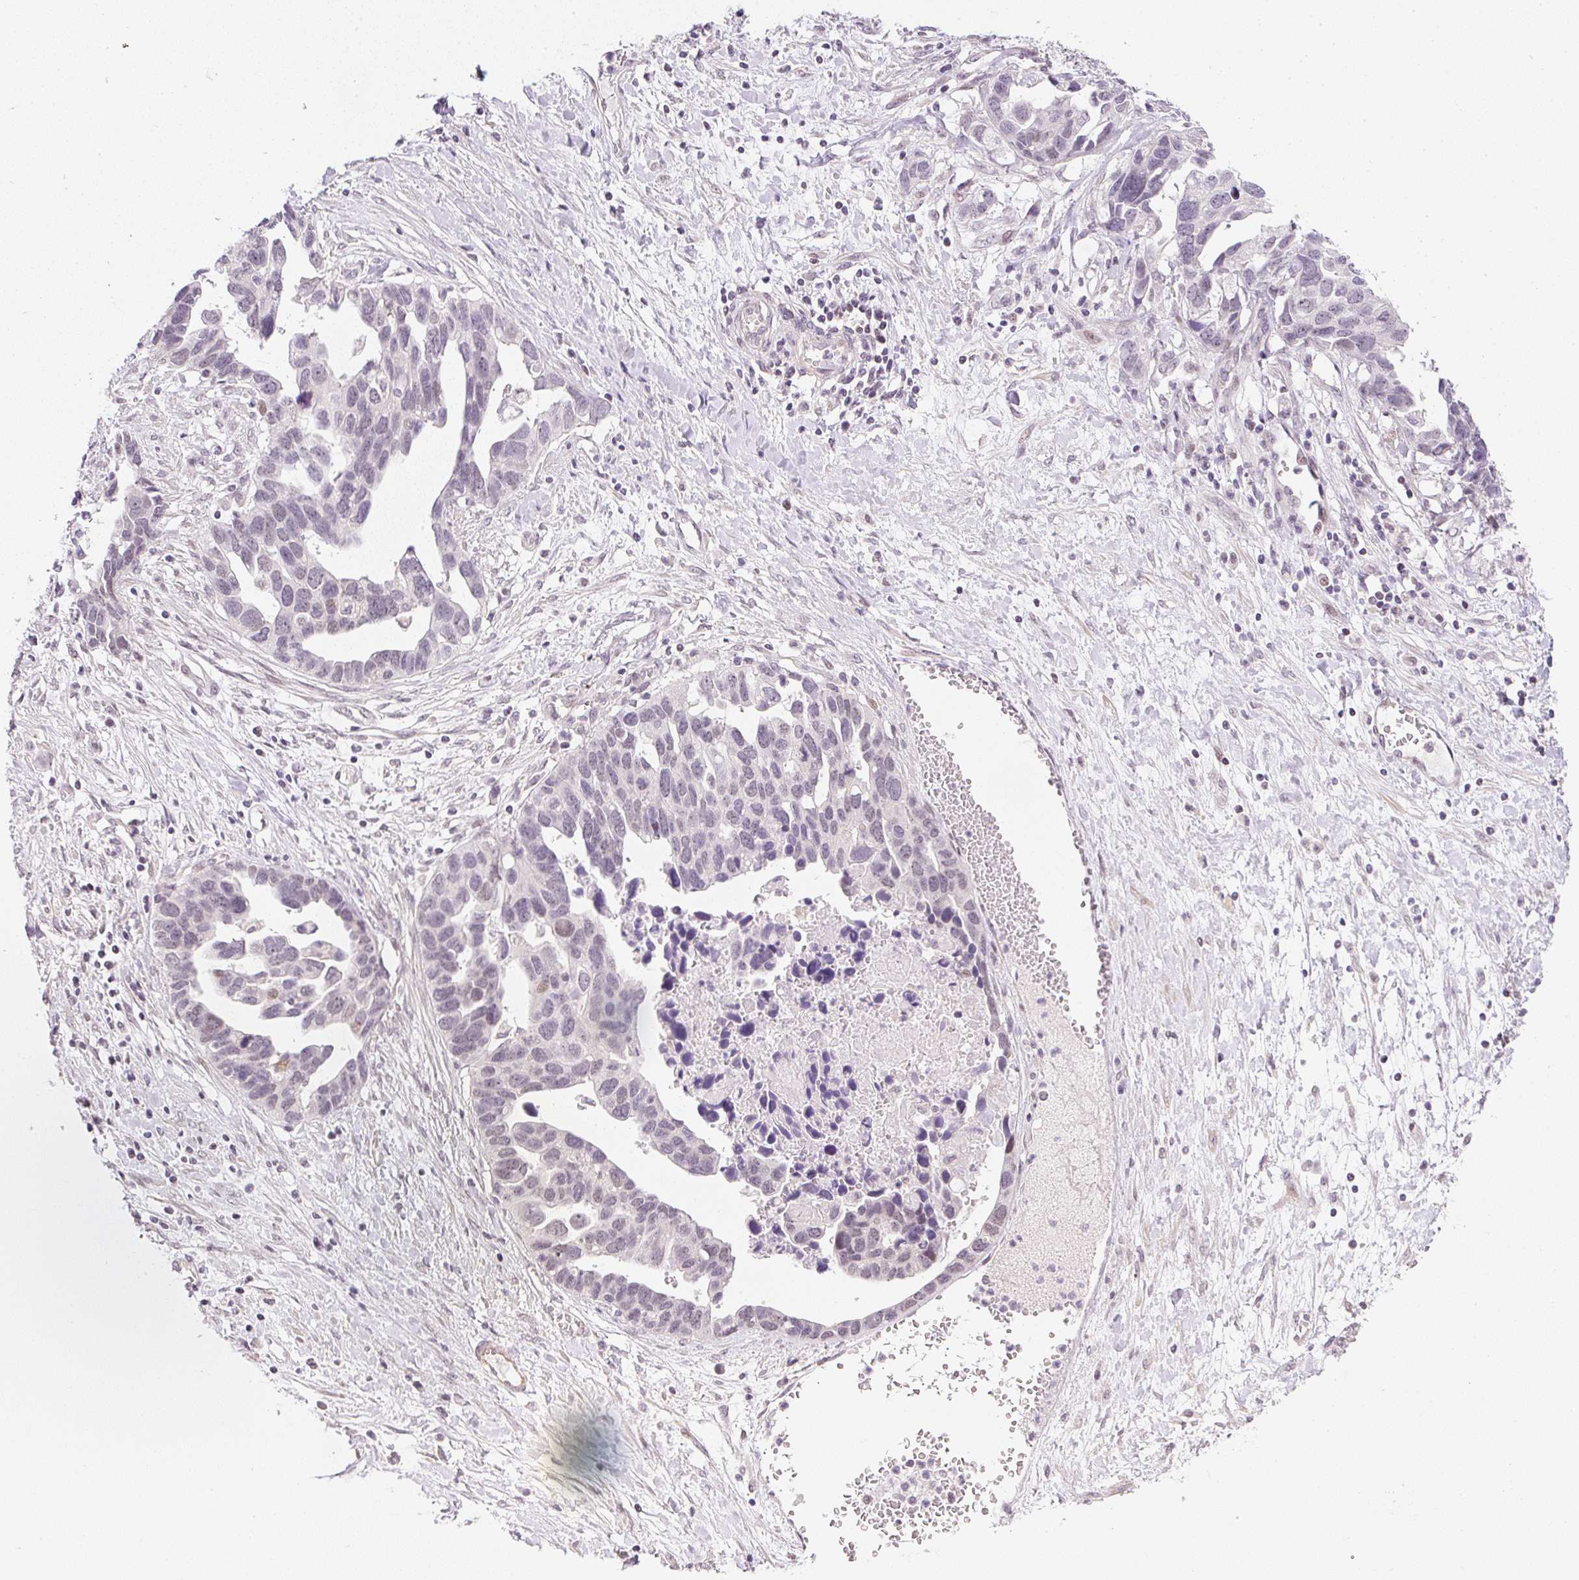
{"staining": {"intensity": "weak", "quantity": "<25%", "location": "nuclear"}, "tissue": "ovarian cancer", "cell_type": "Tumor cells", "image_type": "cancer", "snomed": [{"axis": "morphology", "description": "Cystadenocarcinoma, serous, NOS"}, {"axis": "topography", "description": "Ovary"}], "caption": "An IHC photomicrograph of serous cystadenocarcinoma (ovarian) is shown. There is no staining in tumor cells of serous cystadenocarcinoma (ovarian).", "gene": "DPPA4", "patient": {"sex": "female", "age": 54}}